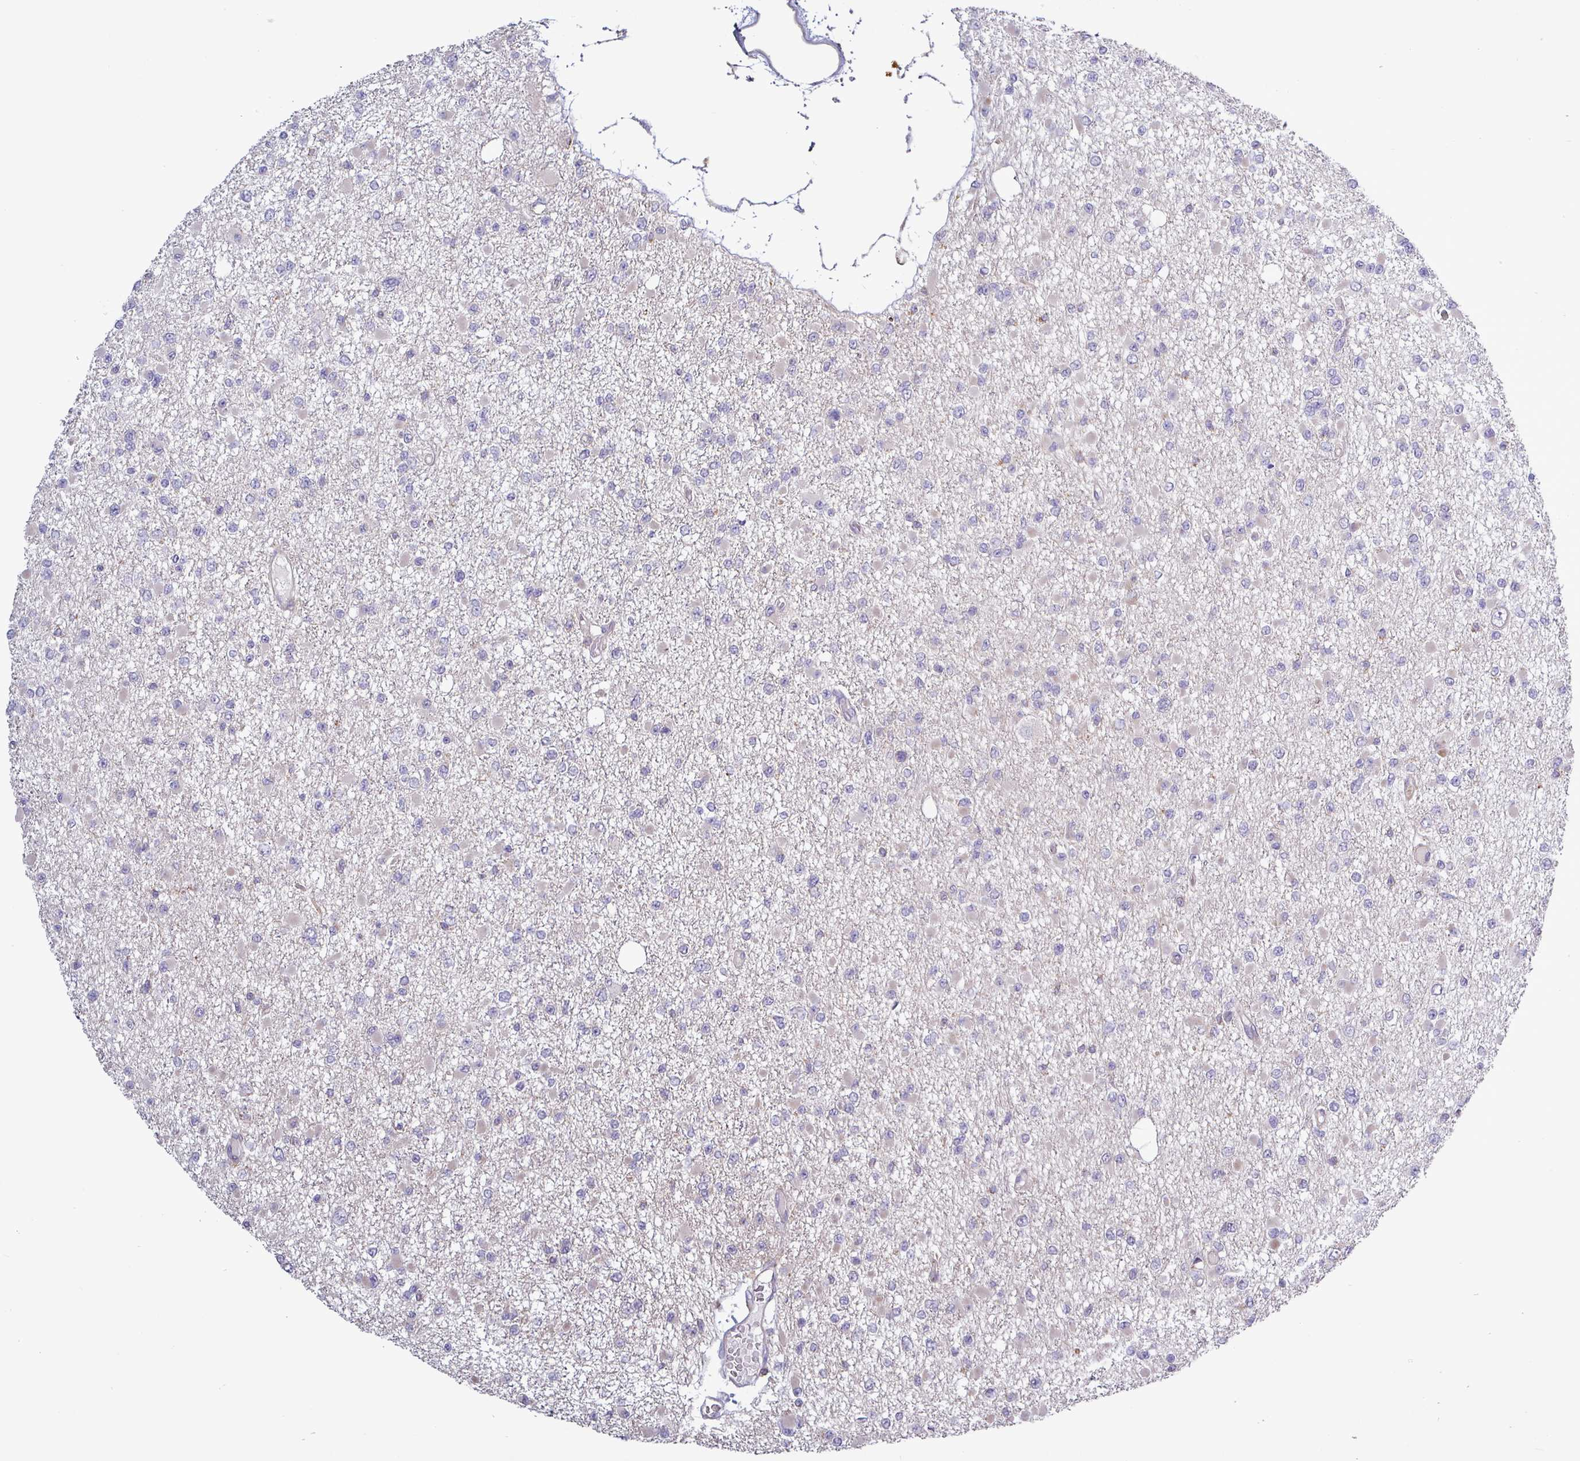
{"staining": {"intensity": "negative", "quantity": "none", "location": "none"}, "tissue": "glioma", "cell_type": "Tumor cells", "image_type": "cancer", "snomed": [{"axis": "morphology", "description": "Glioma, malignant, Low grade"}, {"axis": "topography", "description": "Brain"}], "caption": "This is an IHC photomicrograph of glioma. There is no expression in tumor cells.", "gene": "PLIN2", "patient": {"sex": "female", "age": 22}}